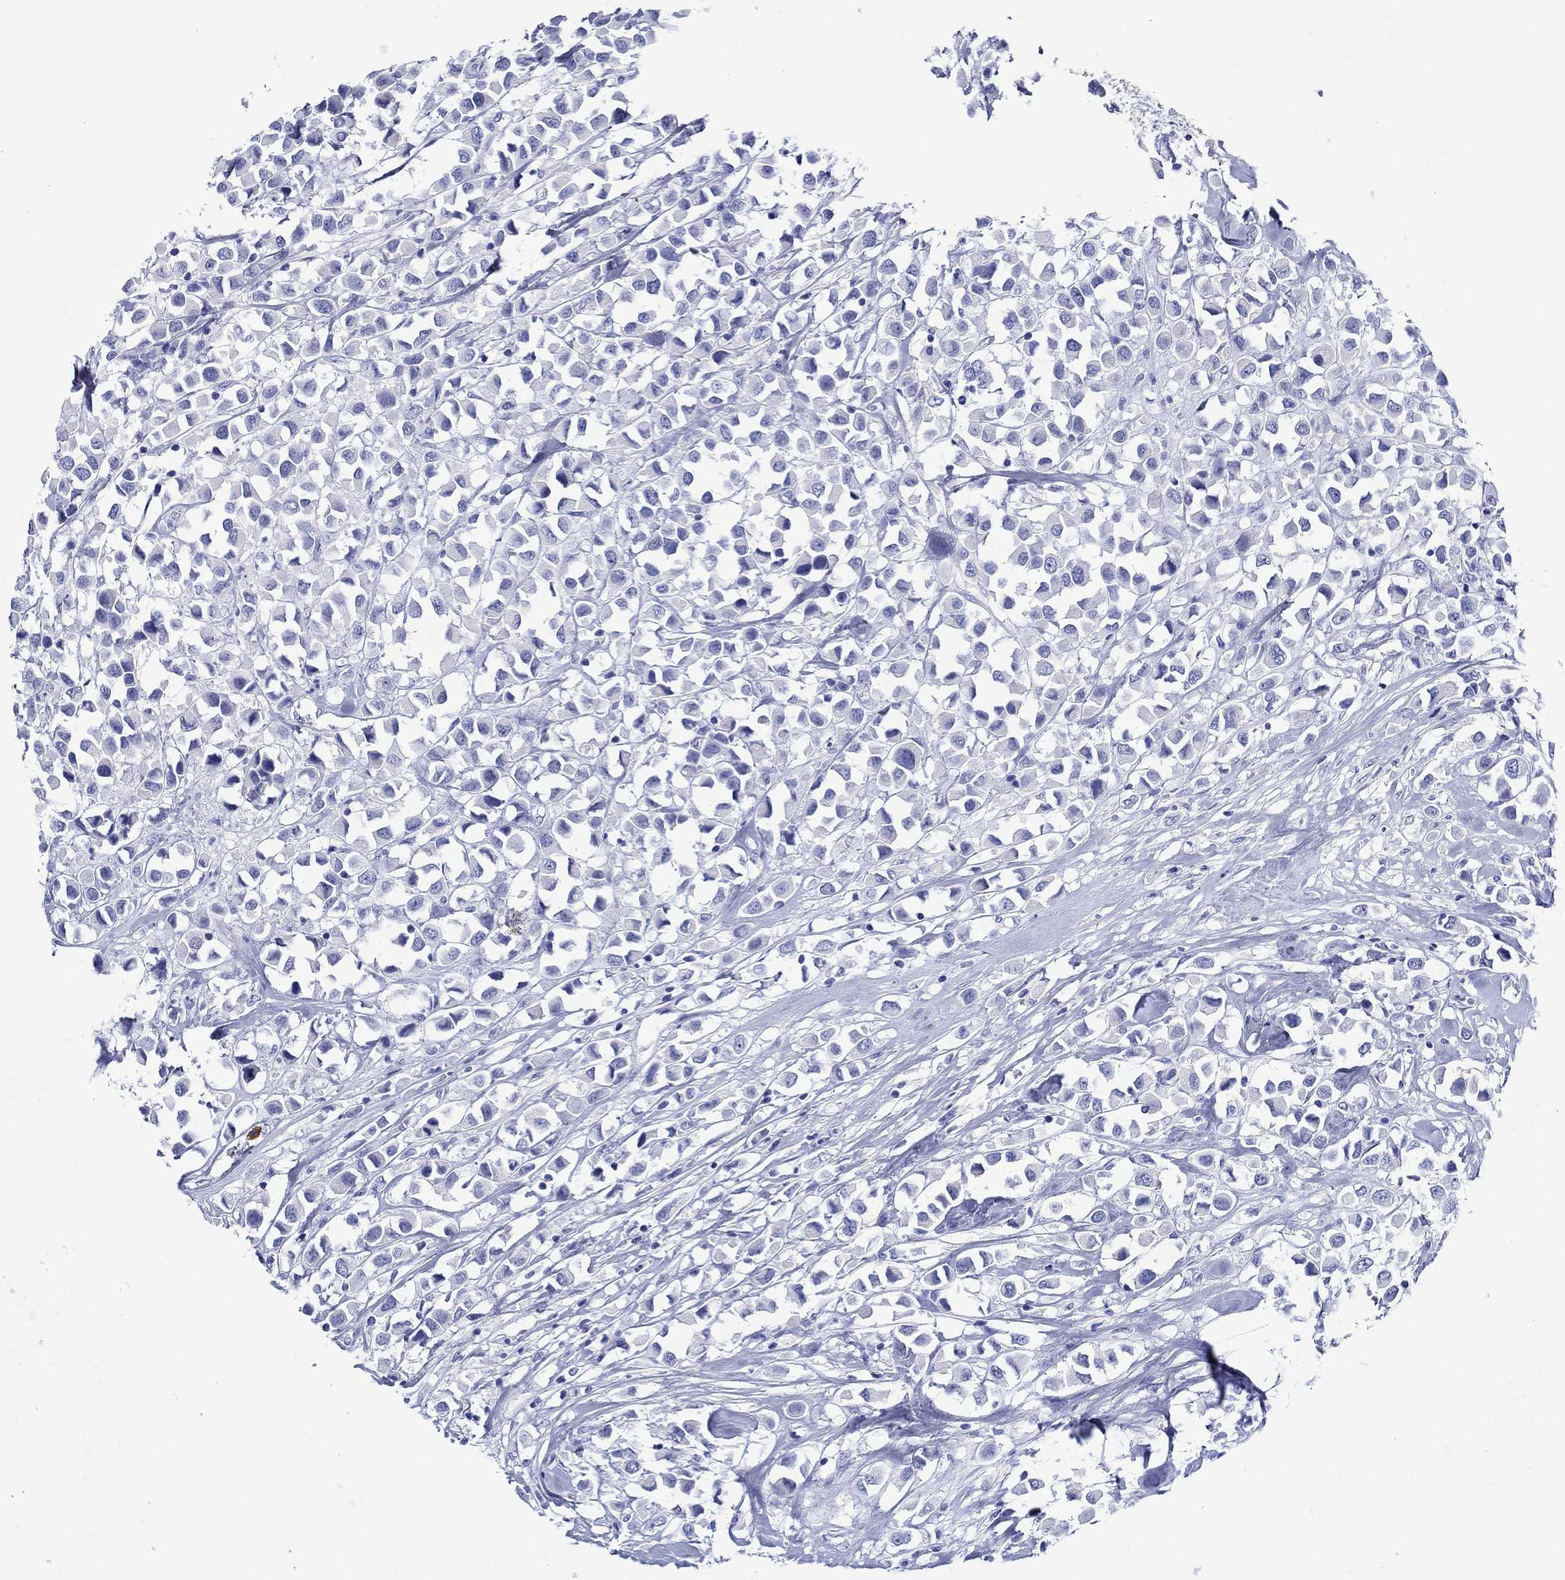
{"staining": {"intensity": "negative", "quantity": "none", "location": "none"}, "tissue": "breast cancer", "cell_type": "Tumor cells", "image_type": "cancer", "snomed": [{"axis": "morphology", "description": "Duct carcinoma"}, {"axis": "topography", "description": "Breast"}], "caption": "Immunohistochemical staining of breast invasive ductal carcinoma displays no significant expression in tumor cells.", "gene": "EPX", "patient": {"sex": "female", "age": 61}}